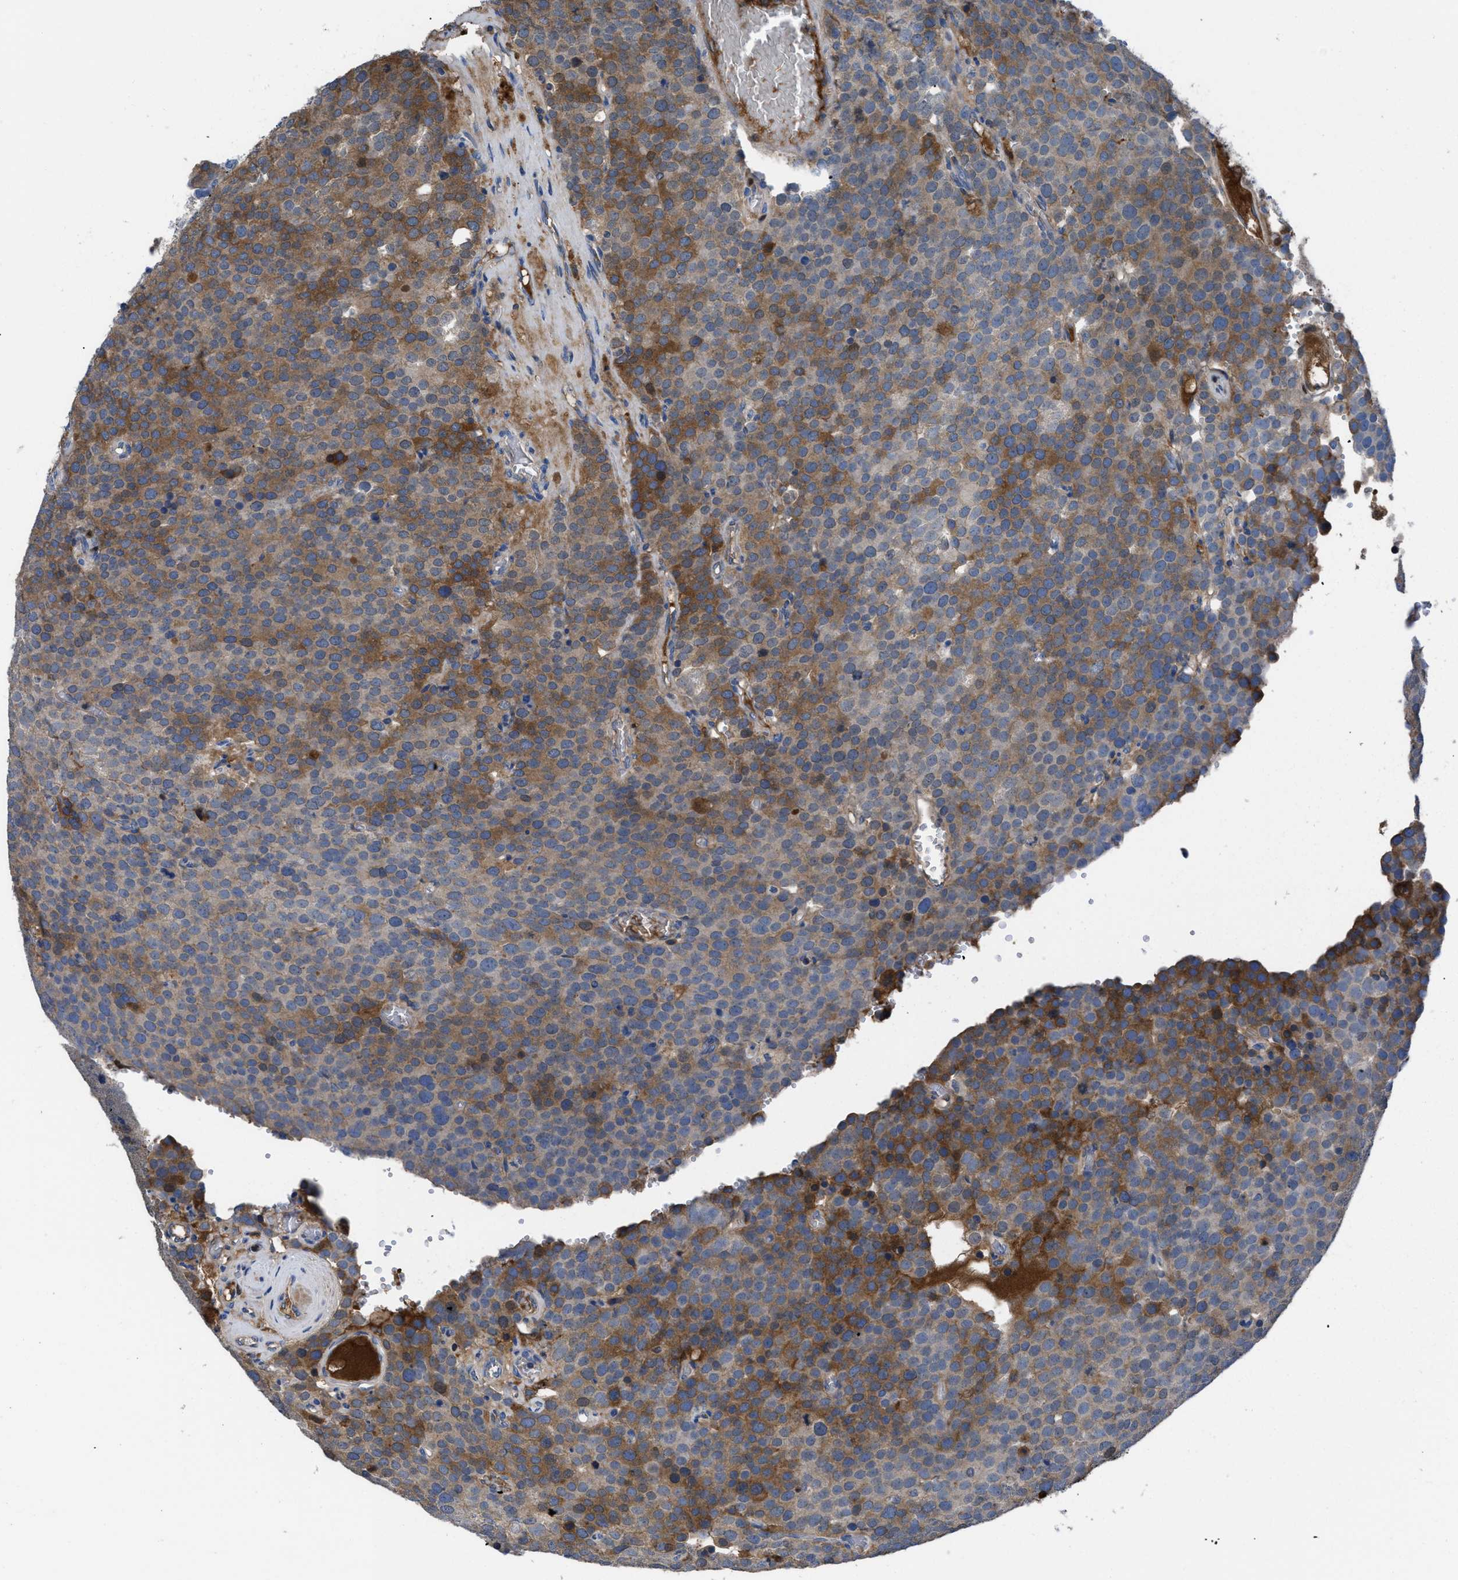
{"staining": {"intensity": "moderate", "quantity": ">75%", "location": "cytoplasmic/membranous"}, "tissue": "testis cancer", "cell_type": "Tumor cells", "image_type": "cancer", "snomed": [{"axis": "morphology", "description": "Normal tissue, NOS"}, {"axis": "morphology", "description": "Seminoma, NOS"}, {"axis": "topography", "description": "Testis"}], "caption": "An IHC image of tumor tissue is shown. Protein staining in brown highlights moderate cytoplasmic/membranous positivity in seminoma (testis) within tumor cells.", "gene": "SERPINA6", "patient": {"sex": "male", "age": 71}}